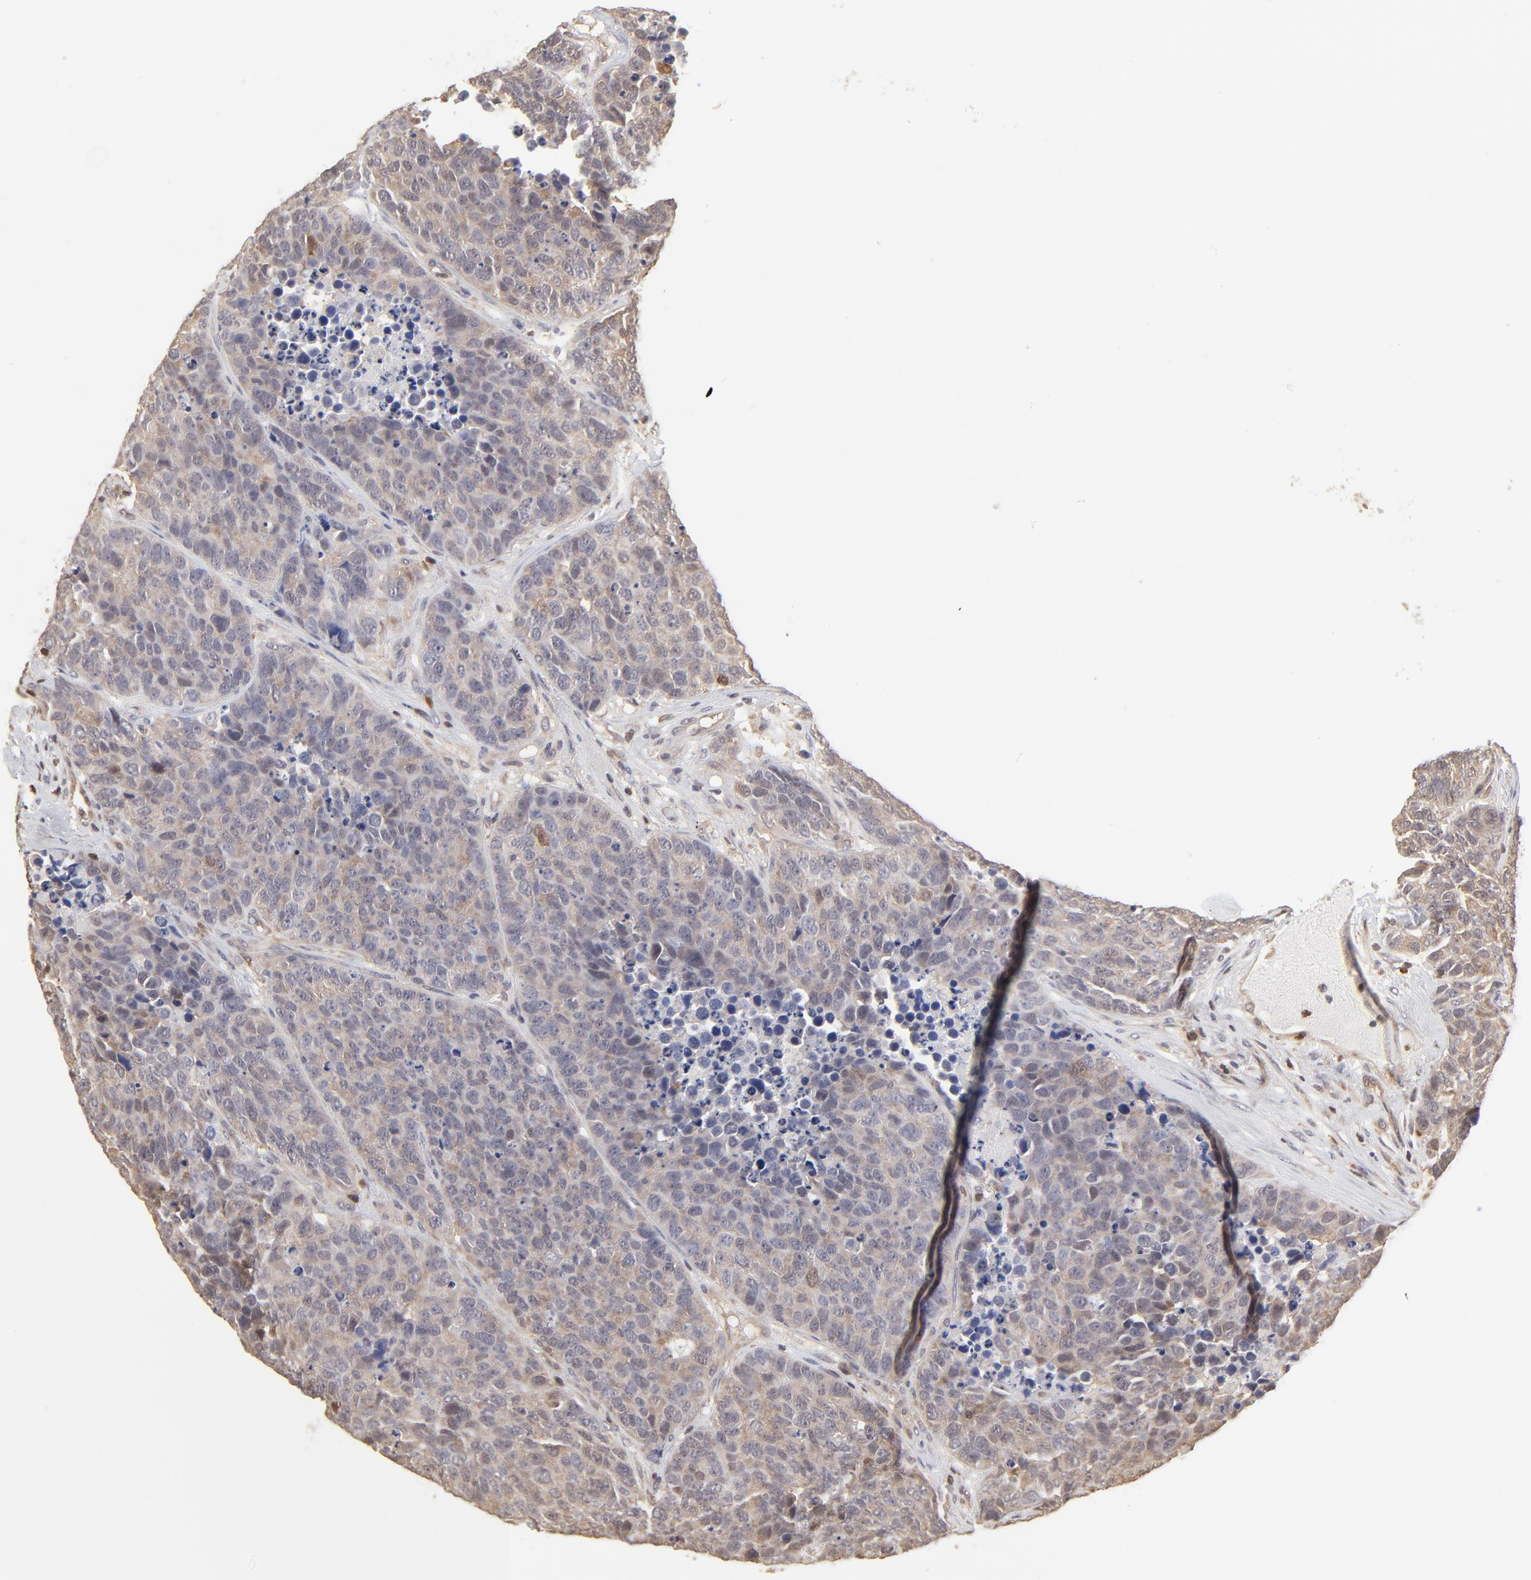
{"staining": {"intensity": "weak", "quantity": "<25%", "location": "cytoplasmic/membranous"}, "tissue": "carcinoid", "cell_type": "Tumor cells", "image_type": "cancer", "snomed": [{"axis": "morphology", "description": "Carcinoid, malignant, NOS"}, {"axis": "topography", "description": "Lung"}], "caption": "Immunohistochemistry (IHC) of human carcinoid demonstrates no expression in tumor cells. (DAB immunohistochemistry visualized using brightfield microscopy, high magnification).", "gene": "CASP3", "patient": {"sex": "male", "age": 60}}